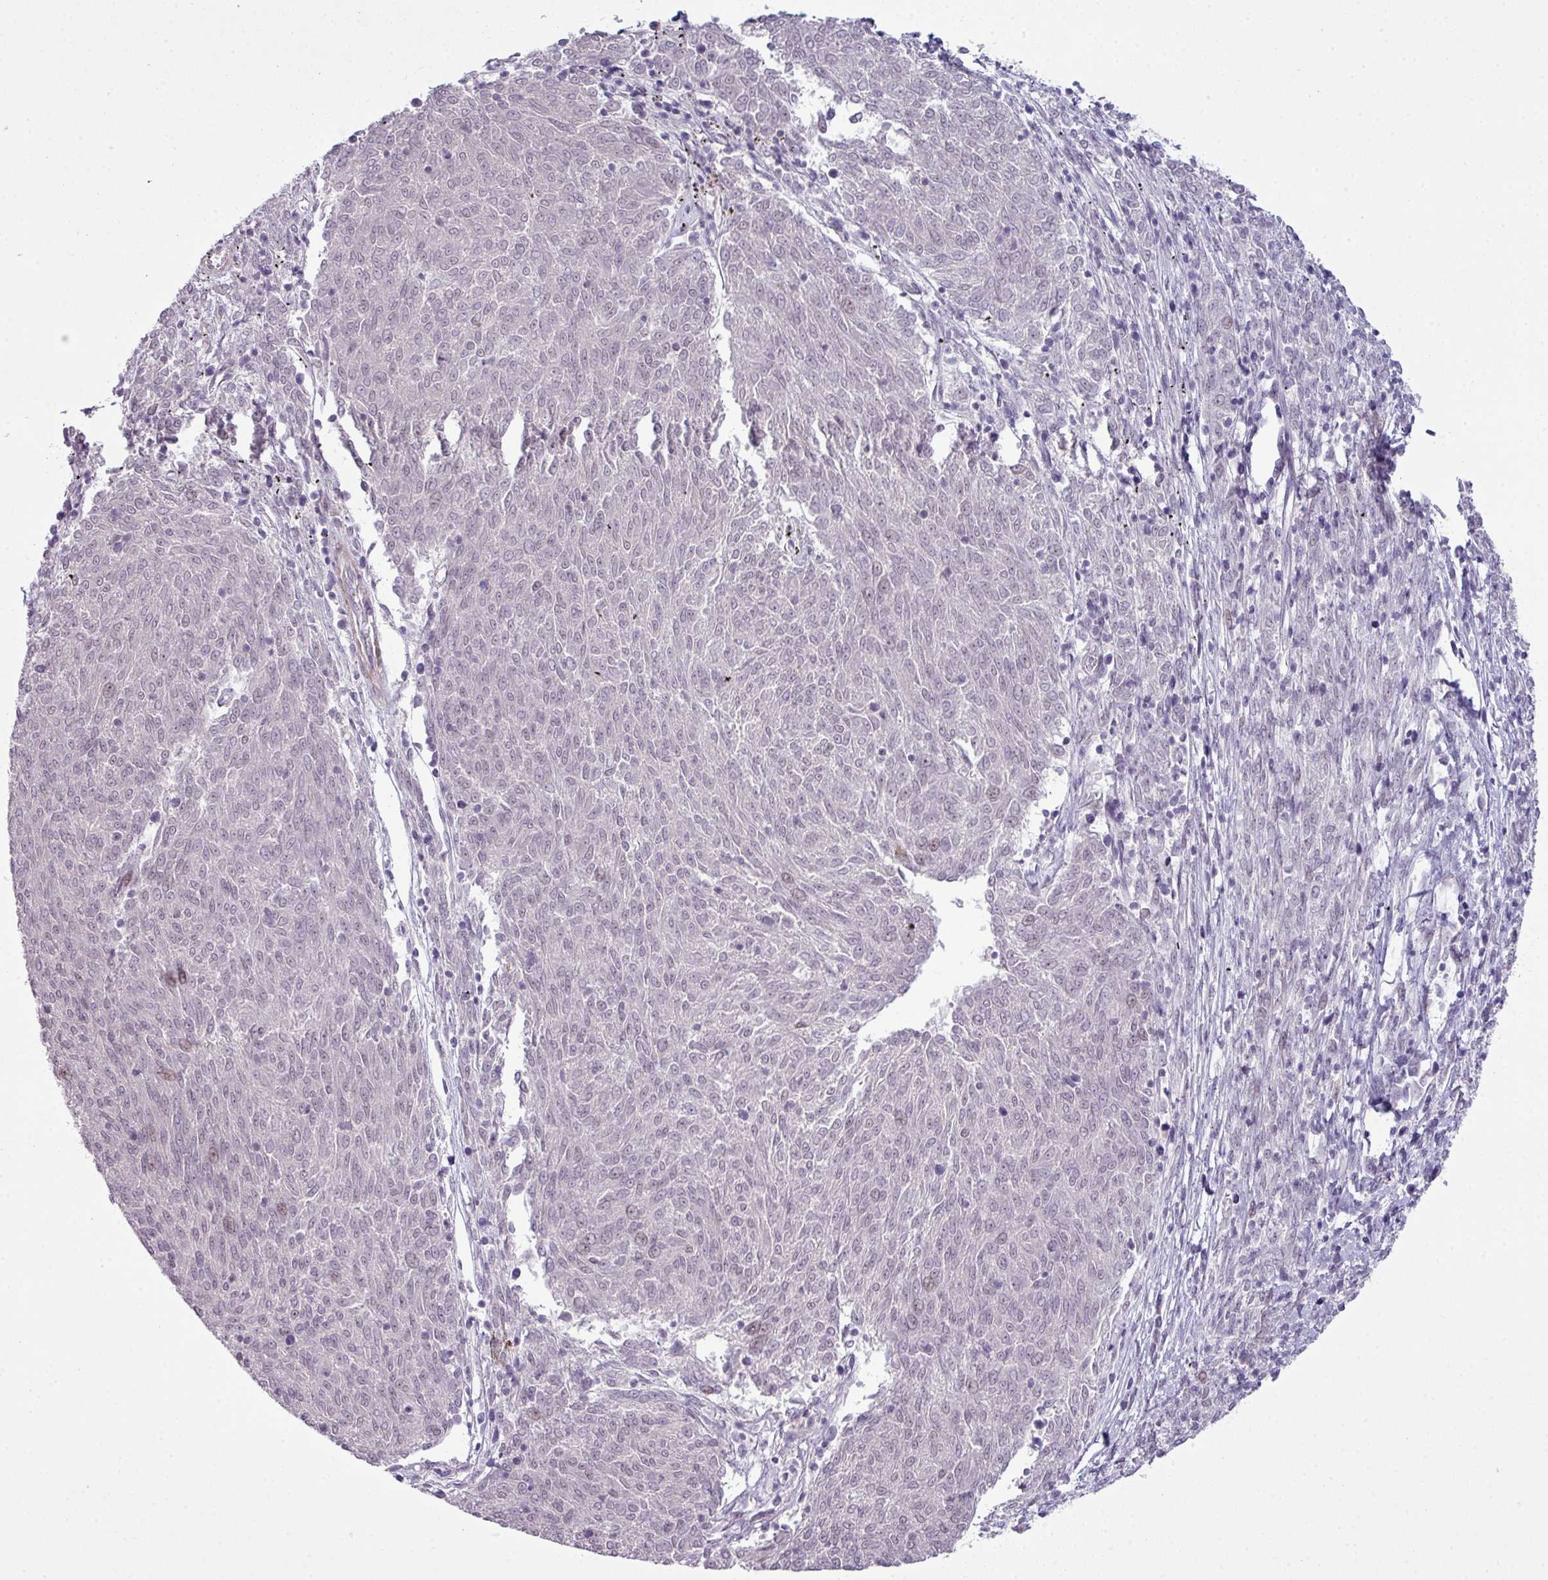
{"staining": {"intensity": "moderate", "quantity": "<25%", "location": "nuclear"}, "tissue": "melanoma", "cell_type": "Tumor cells", "image_type": "cancer", "snomed": [{"axis": "morphology", "description": "Malignant melanoma, NOS"}, {"axis": "topography", "description": "Skin"}], "caption": "Moderate nuclear expression is appreciated in approximately <25% of tumor cells in melanoma.", "gene": "ZNF688", "patient": {"sex": "female", "age": 72}}